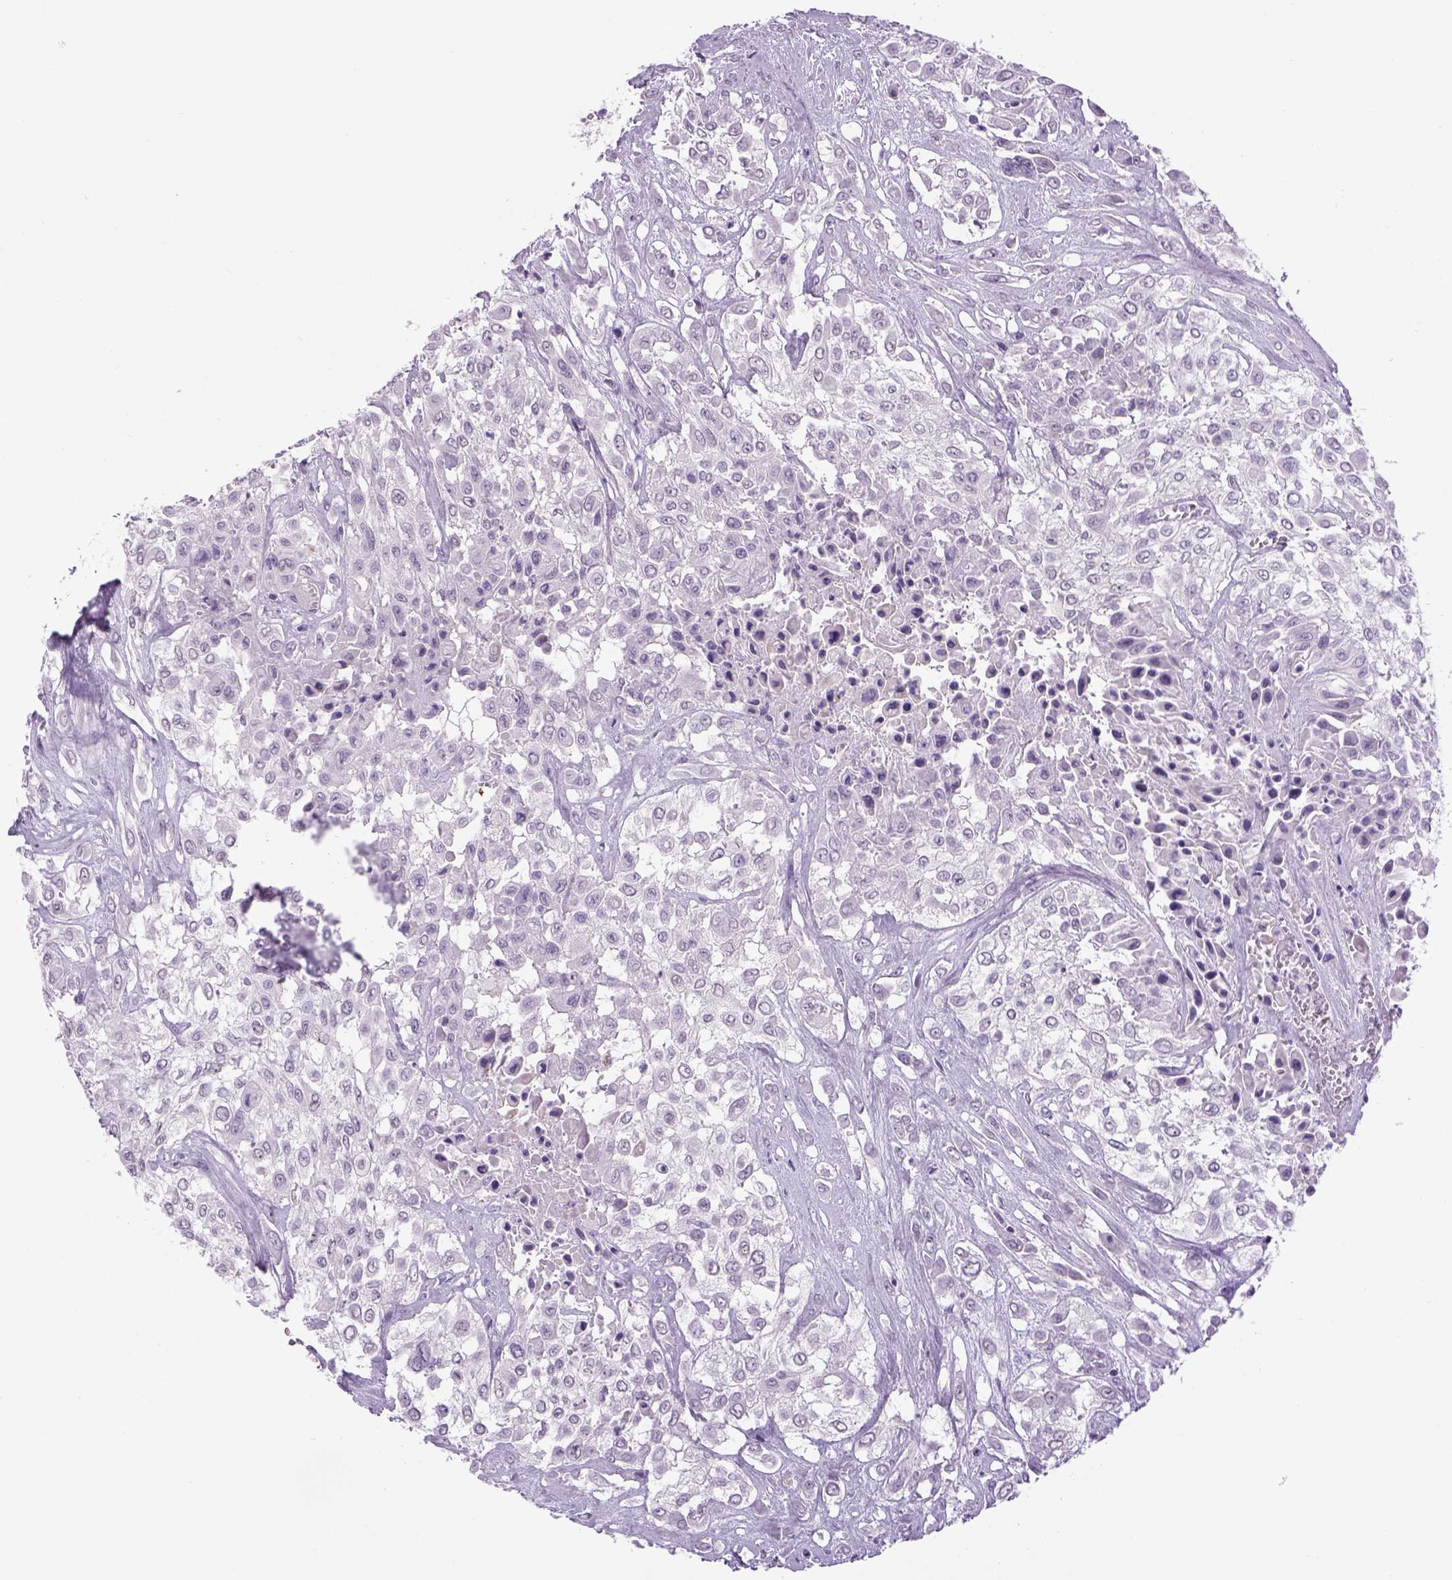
{"staining": {"intensity": "negative", "quantity": "none", "location": "none"}, "tissue": "urothelial cancer", "cell_type": "Tumor cells", "image_type": "cancer", "snomed": [{"axis": "morphology", "description": "Urothelial carcinoma, High grade"}, {"axis": "topography", "description": "Urinary bladder"}], "caption": "This is a image of IHC staining of high-grade urothelial carcinoma, which shows no expression in tumor cells.", "gene": "DBH", "patient": {"sex": "male", "age": 57}}